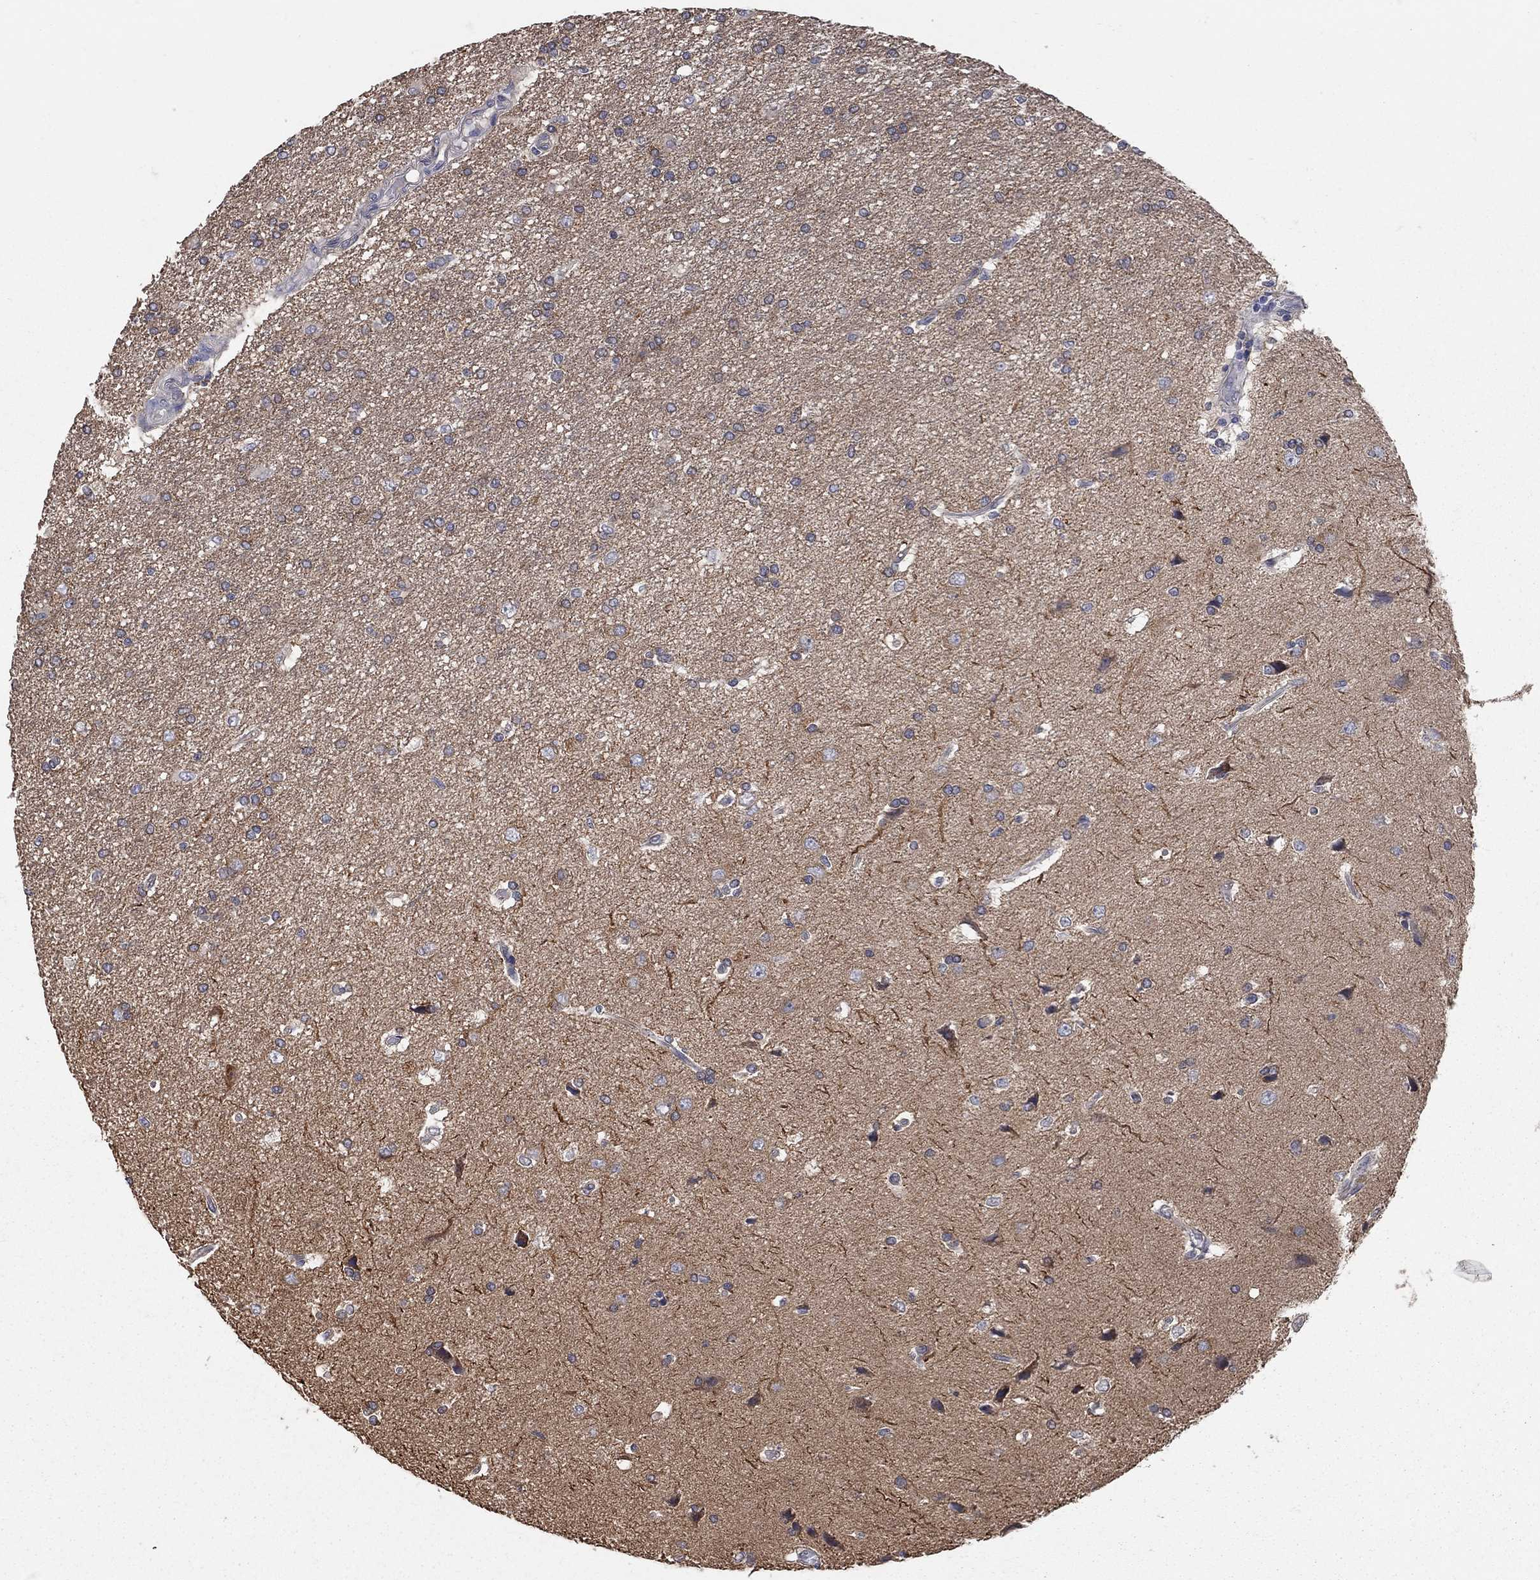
{"staining": {"intensity": "moderate", "quantity": "<25%", "location": "cytoplasmic/membranous"}, "tissue": "glioma", "cell_type": "Tumor cells", "image_type": "cancer", "snomed": [{"axis": "morphology", "description": "Glioma, malignant, High grade"}, {"axis": "topography", "description": "Brain"}], "caption": "Glioma tissue demonstrates moderate cytoplasmic/membranous staining in approximately <25% of tumor cells, visualized by immunohistochemistry.", "gene": "WASF3", "patient": {"sex": "female", "age": 63}}